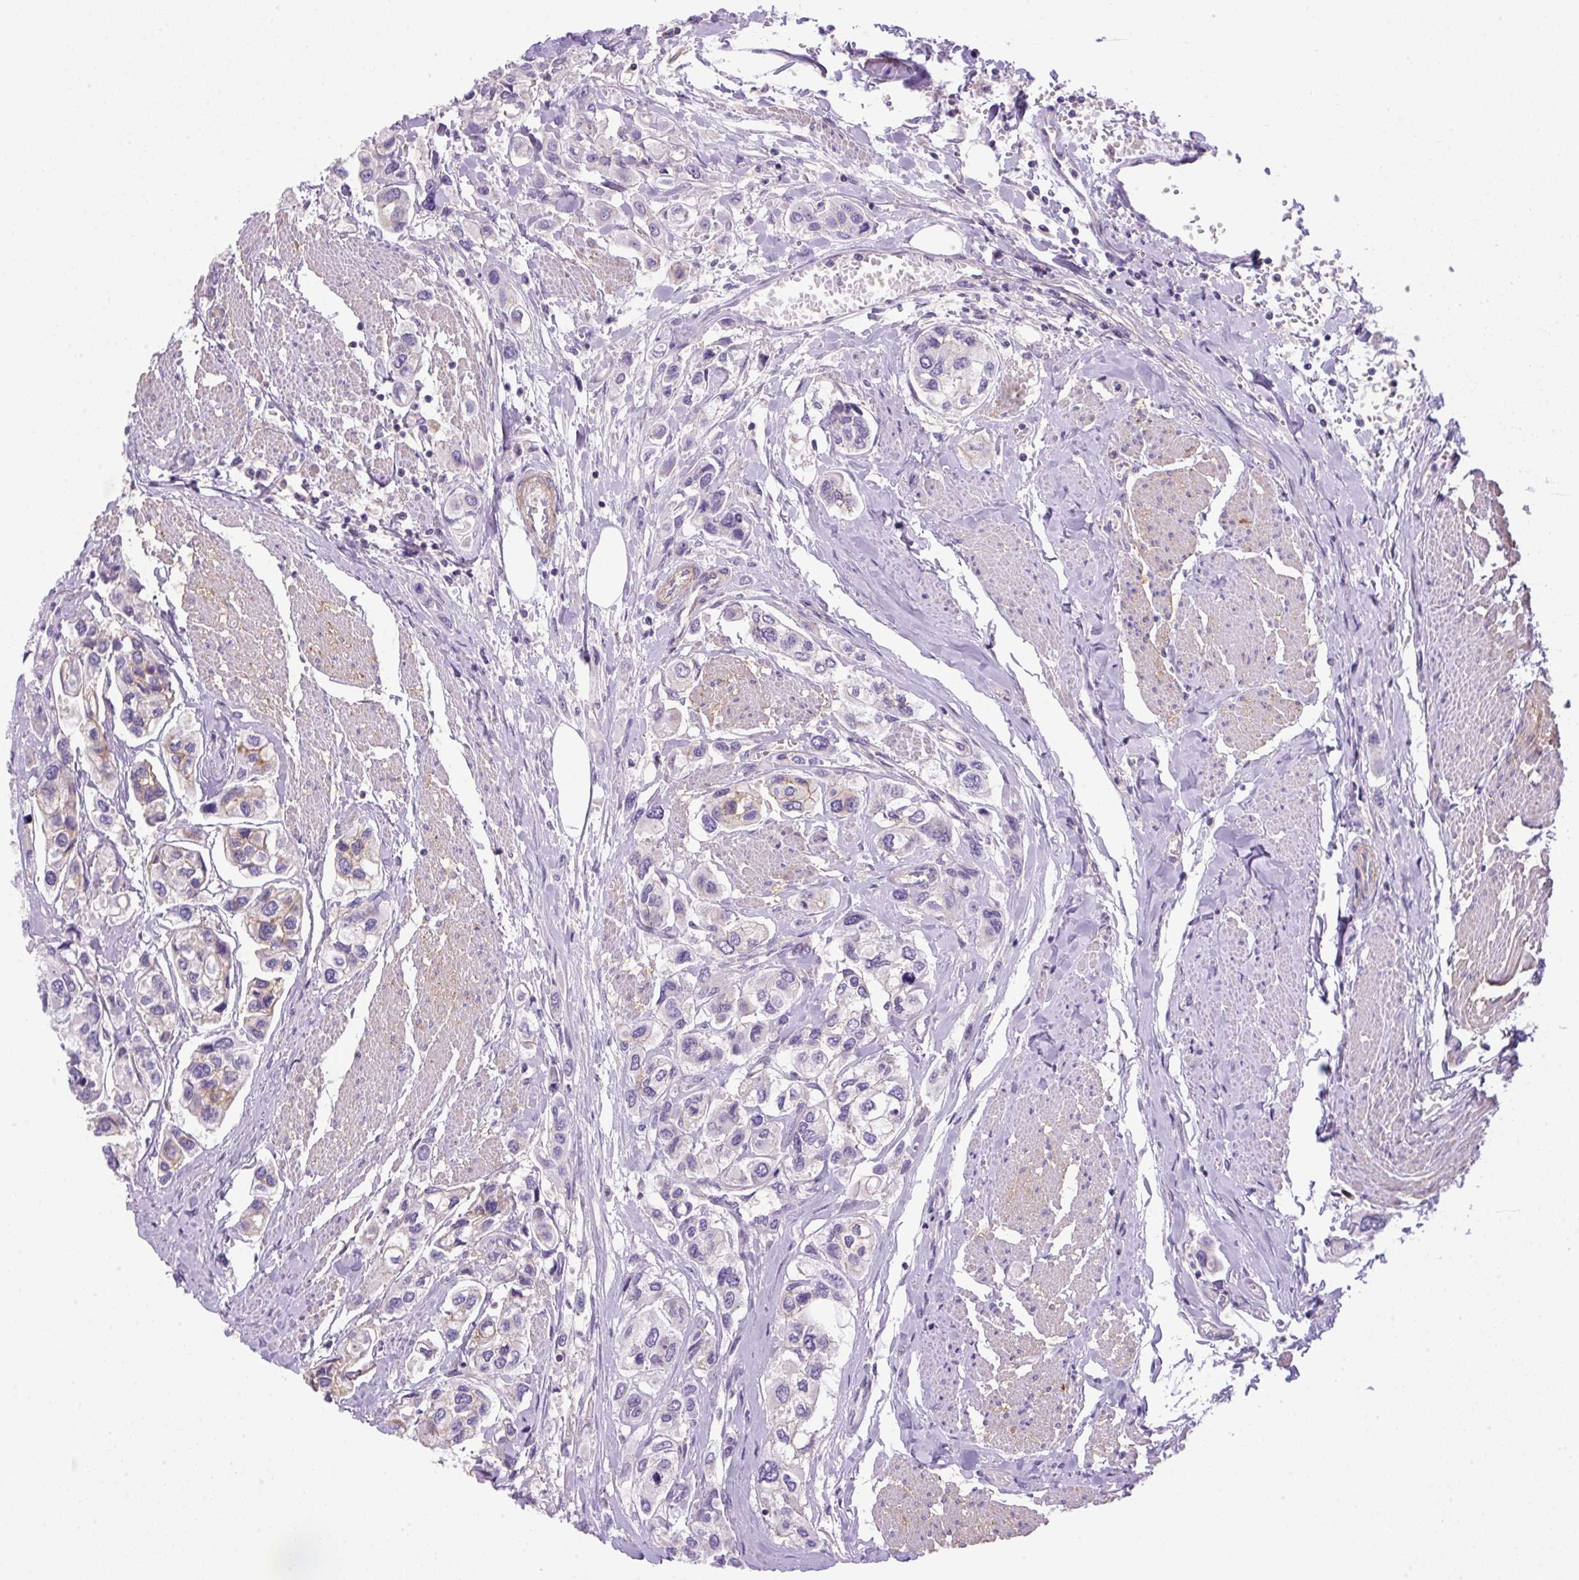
{"staining": {"intensity": "negative", "quantity": "none", "location": "none"}, "tissue": "urothelial cancer", "cell_type": "Tumor cells", "image_type": "cancer", "snomed": [{"axis": "morphology", "description": "Urothelial carcinoma, High grade"}, {"axis": "topography", "description": "Urinary bladder"}], "caption": "Tumor cells show no significant protein positivity in urothelial cancer.", "gene": "NPTN", "patient": {"sex": "male", "age": 67}}